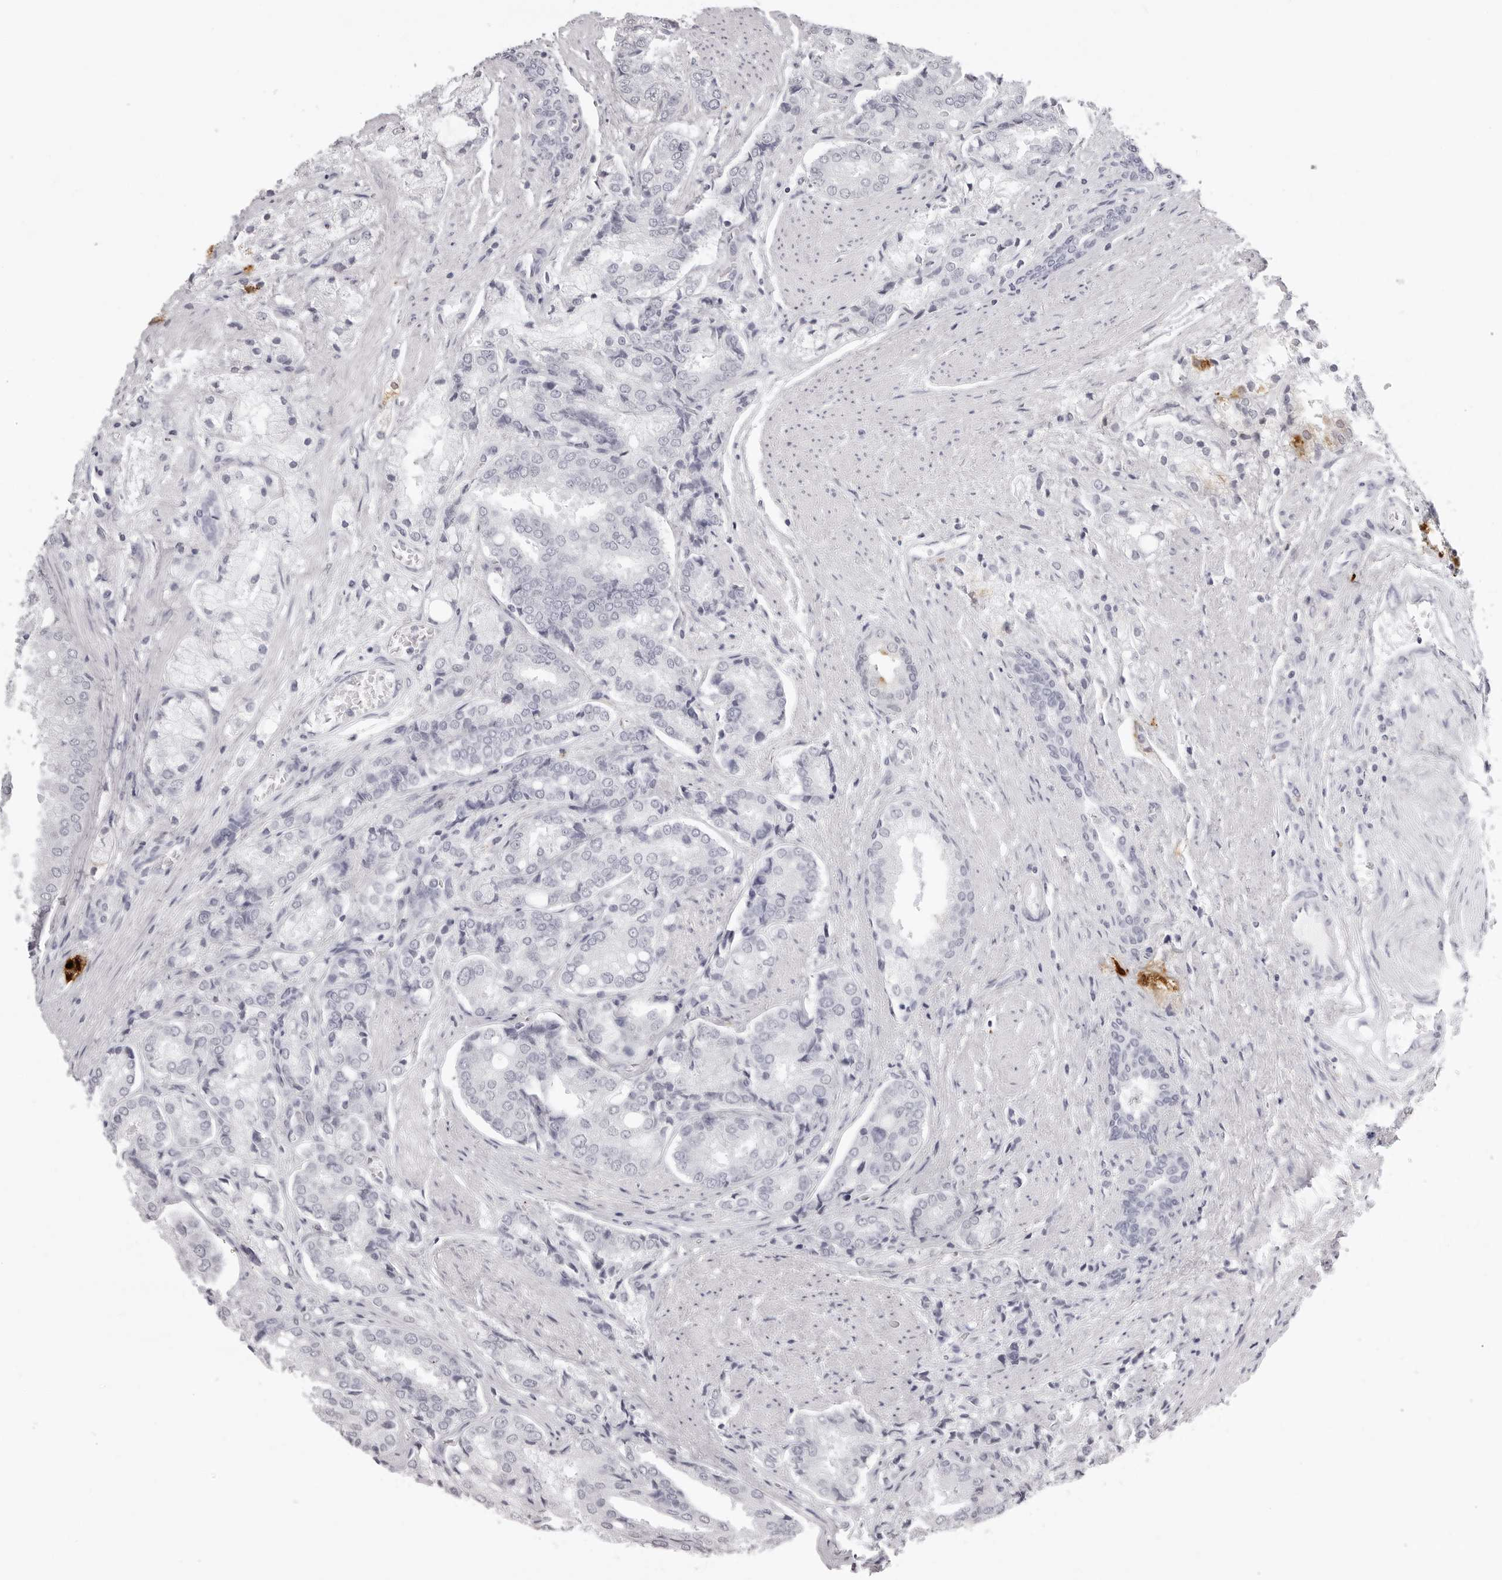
{"staining": {"intensity": "negative", "quantity": "none", "location": "none"}, "tissue": "prostate cancer", "cell_type": "Tumor cells", "image_type": "cancer", "snomed": [{"axis": "morphology", "description": "Adenocarcinoma, High grade"}, {"axis": "topography", "description": "Prostate"}], "caption": "Tumor cells show no significant staining in high-grade adenocarcinoma (prostate).", "gene": "CST1", "patient": {"sex": "male", "age": 50}}